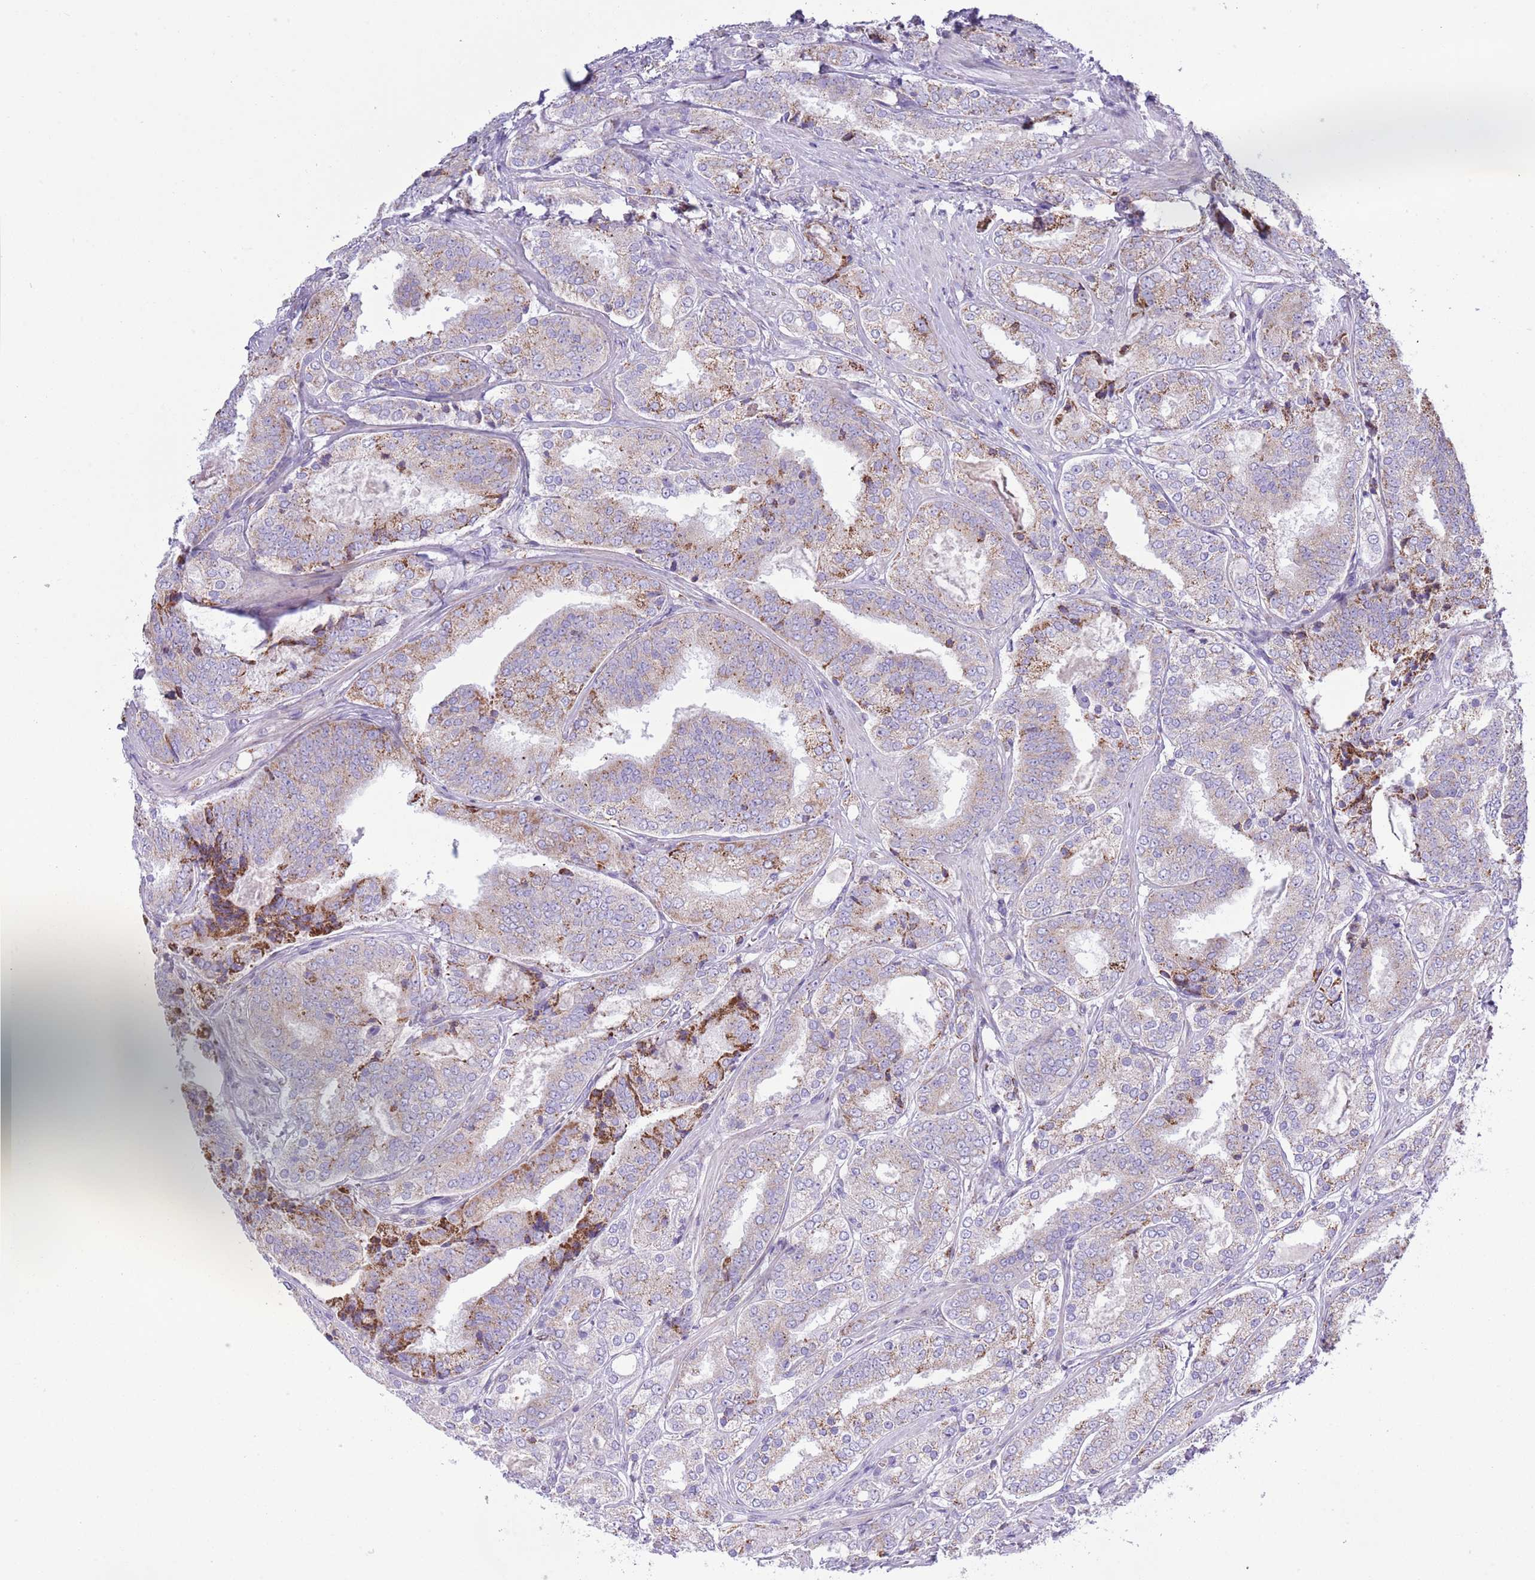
{"staining": {"intensity": "moderate", "quantity": "<25%", "location": "cytoplasmic/membranous"}, "tissue": "prostate cancer", "cell_type": "Tumor cells", "image_type": "cancer", "snomed": [{"axis": "morphology", "description": "Adenocarcinoma, High grade"}, {"axis": "topography", "description": "Prostate"}], "caption": "The immunohistochemical stain highlights moderate cytoplasmic/membranous expression in tumor cells of prostate cancer (adenocarcinoma (high-grade)) tissue. Immunohistochemistry stains the protein of interest in brown and the nuclei are stained blue.", "gene": "ATP6V1B1", "patient": {"sex": "male", "age": 63}}